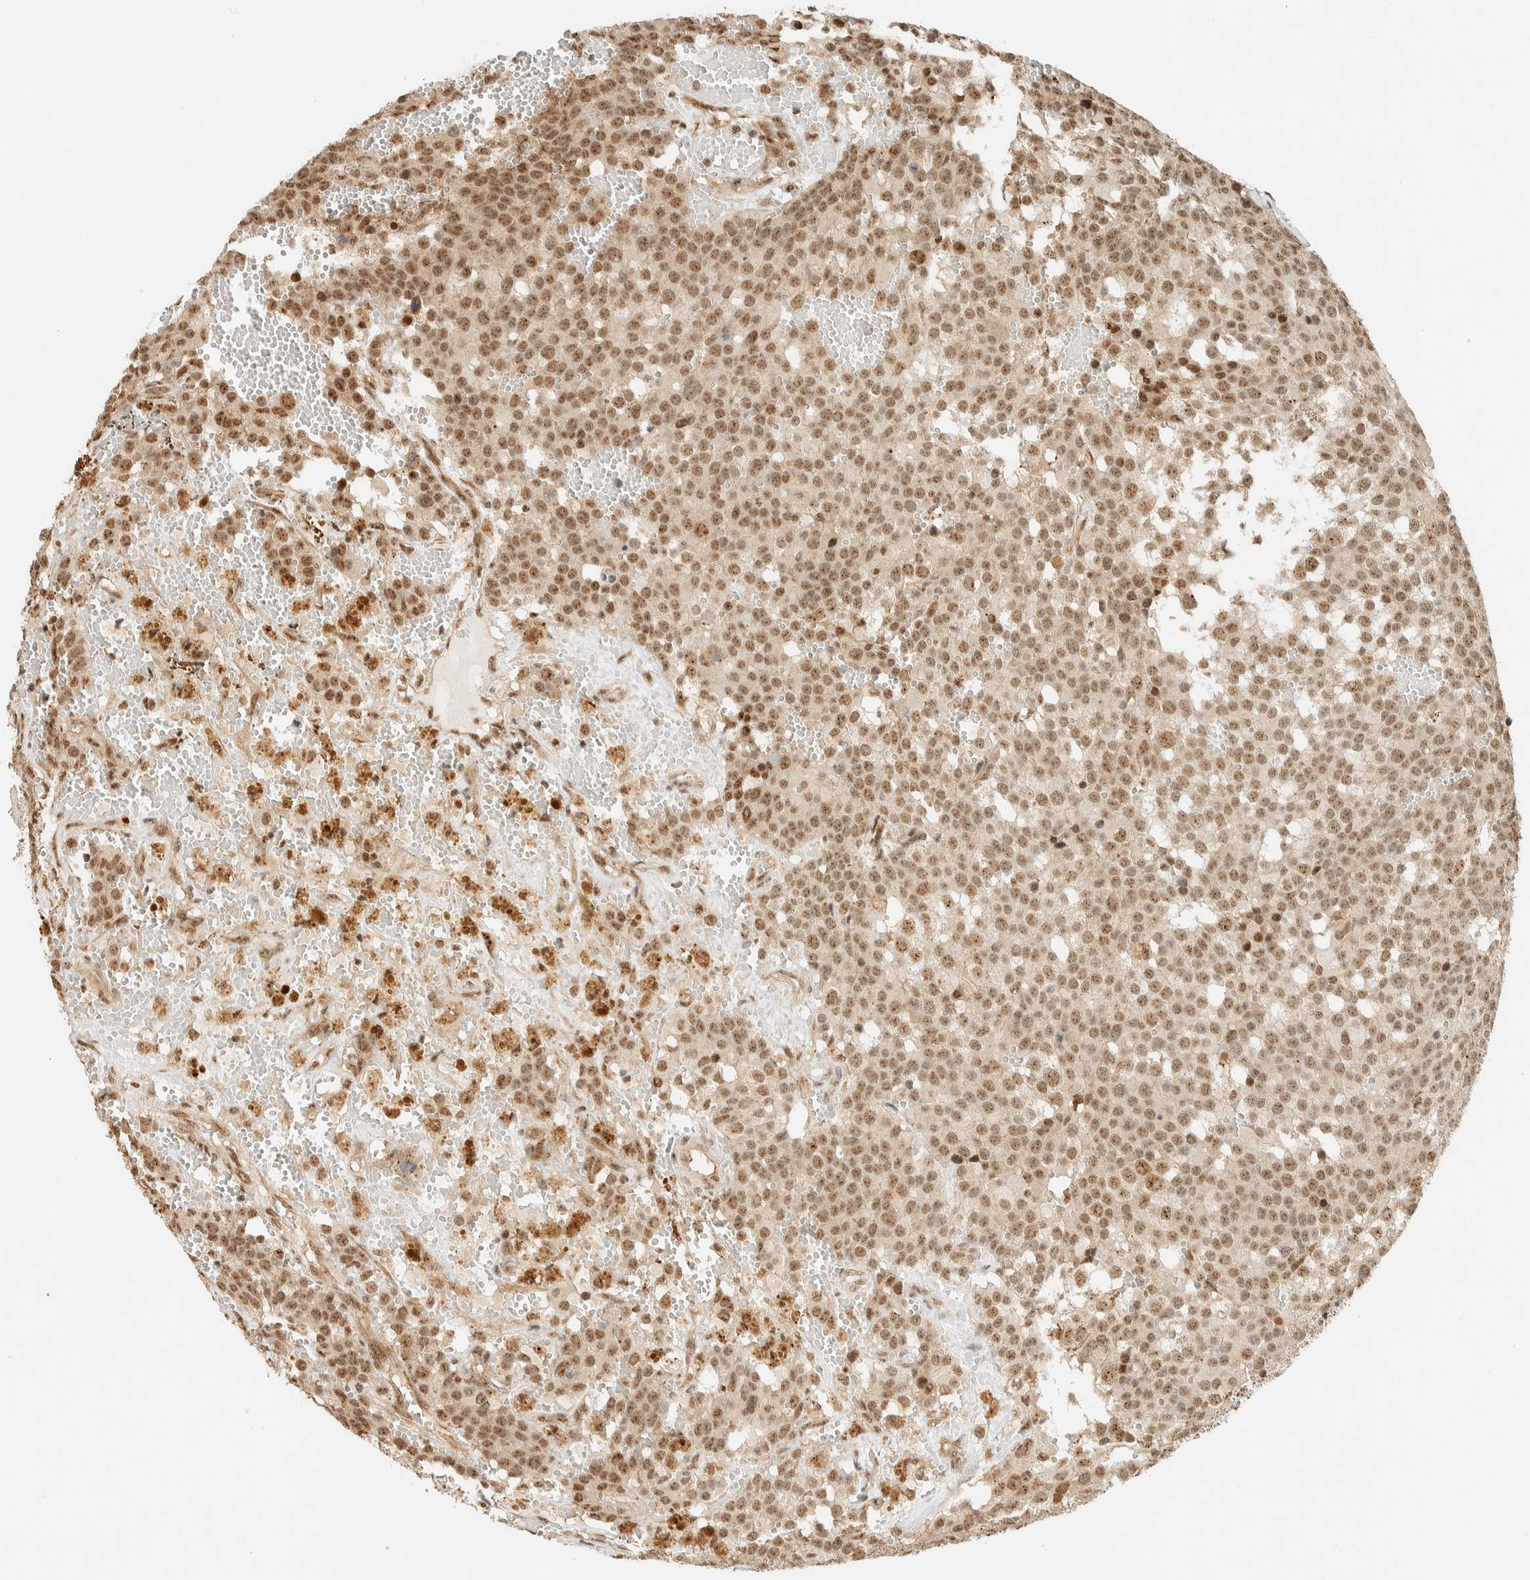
{"staining": {"intensity": "moderate", "quantity": ">75%", "location": "nuclear"}, "tissue": "testis cancer", "cell_type": "Tumor cells", "image_type": "cancer", "snomed": [{"axis": "morphology", "description": "Seminoma, NOS"}, {"axis": "topography", "description": "Testis"}], "caption": "Immunohistochemistry staining of testis cancer, which reveals medium levels of moderate nuclear expression in about >75% of tumor cells indicating moderate nuclear protein positivity. The staining was performed using DAB (brown) for protein detection and nuclei were counterstained in hematoxylin (blue).", "gene": "SIK1", "patient": {"sex": "male", "age": 71}}